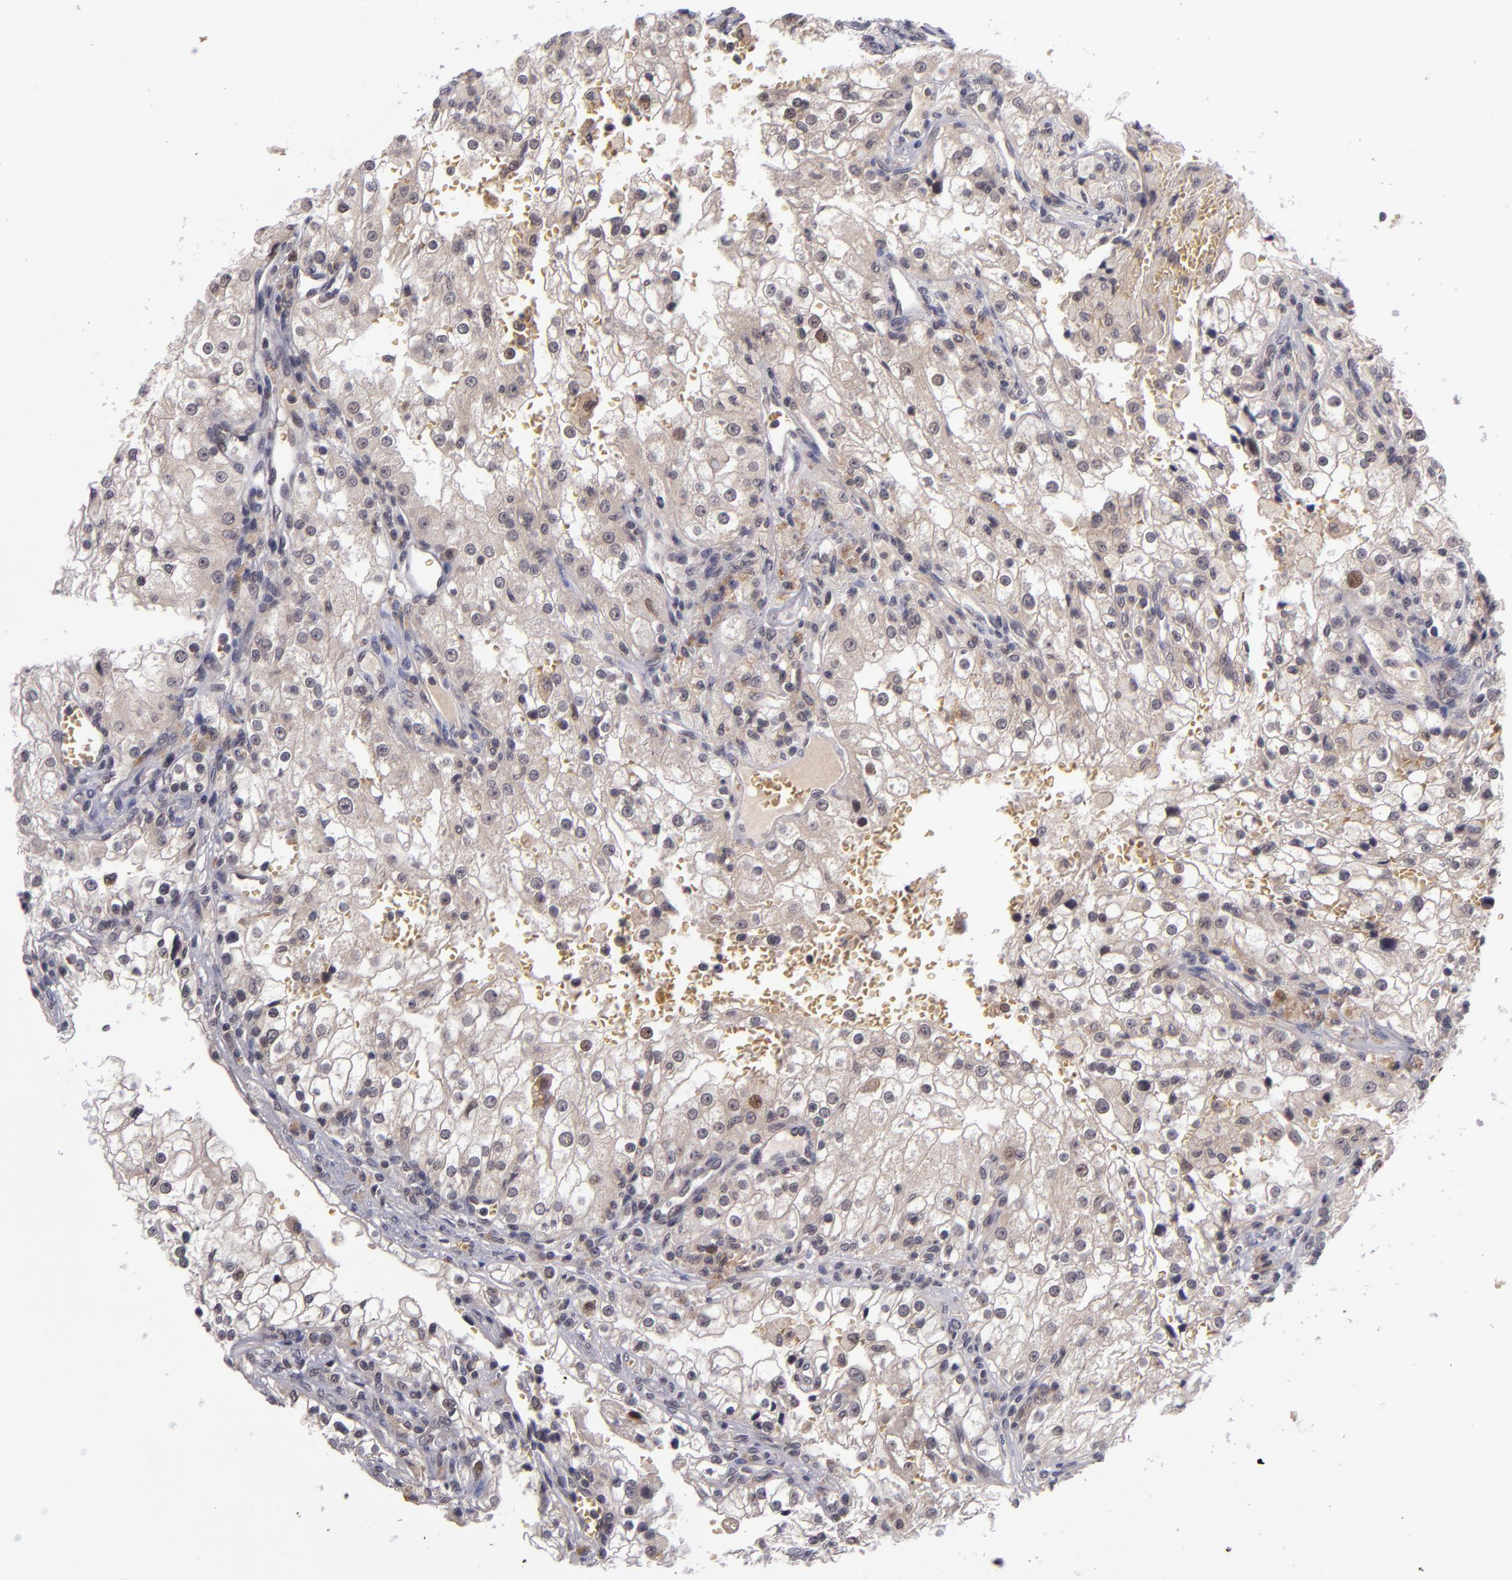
{"staining": {"intensity": "weak", "quantity": "<25%", "location": "nuclear"}, "tissue": "renal cancer", "cell_type": "Tumor cells", "image_type": "cancer", "snomed": [{"axis": "morphology", "description": "Adenocarcinoma, NOS"}, {"axis": "topography", "description": "Kidney"}], "caption": "Immunohistochemistry (IHC) micrograph of renal cancer stained for a protein (brown), which demonstrates no staining in tumor cells.", "gene": "CDC7", "patient": {"sex": "female", "age": 74}}